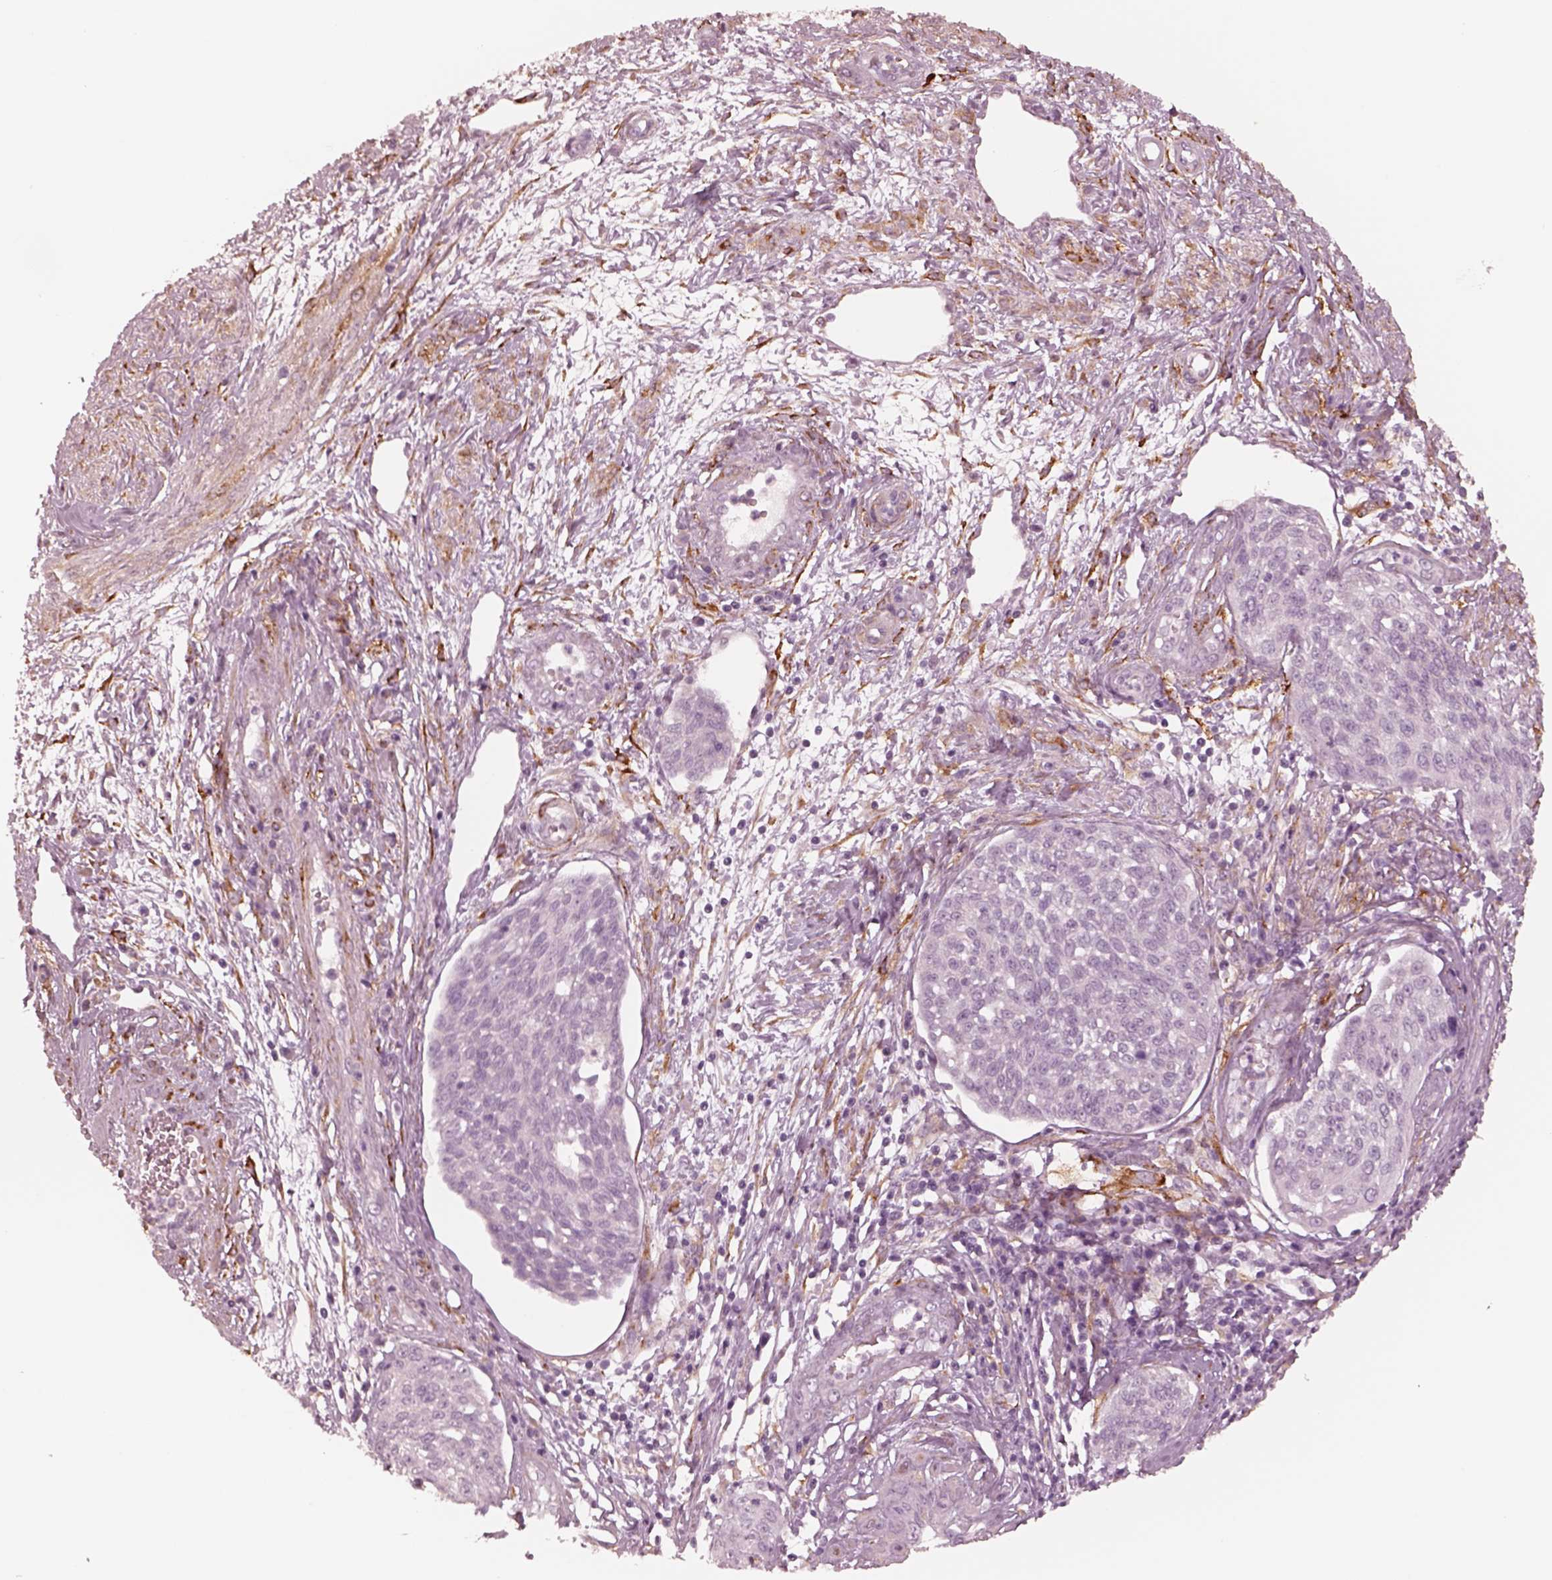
{"staining": {"intensity": "negative", "quantity": "none", "location": "none"}, "tissue": "cervical cancer", "cell_type": "Tumor cells", "image_type": "cancer", "snomed": [{"axis": "morphology", "description": "Squamous cell carcinoma, NOS"}, {"axis": "topography", "description": "Cervix"}], "caption": "DAB (3,3'-diaminobenzidine) immunohistochemical staining of cervical squamous cell carcinoma displays no significant positivity in tumor cells.", "gene": "DNAAF9", "patient": {"sex": "female", "age": 34}}